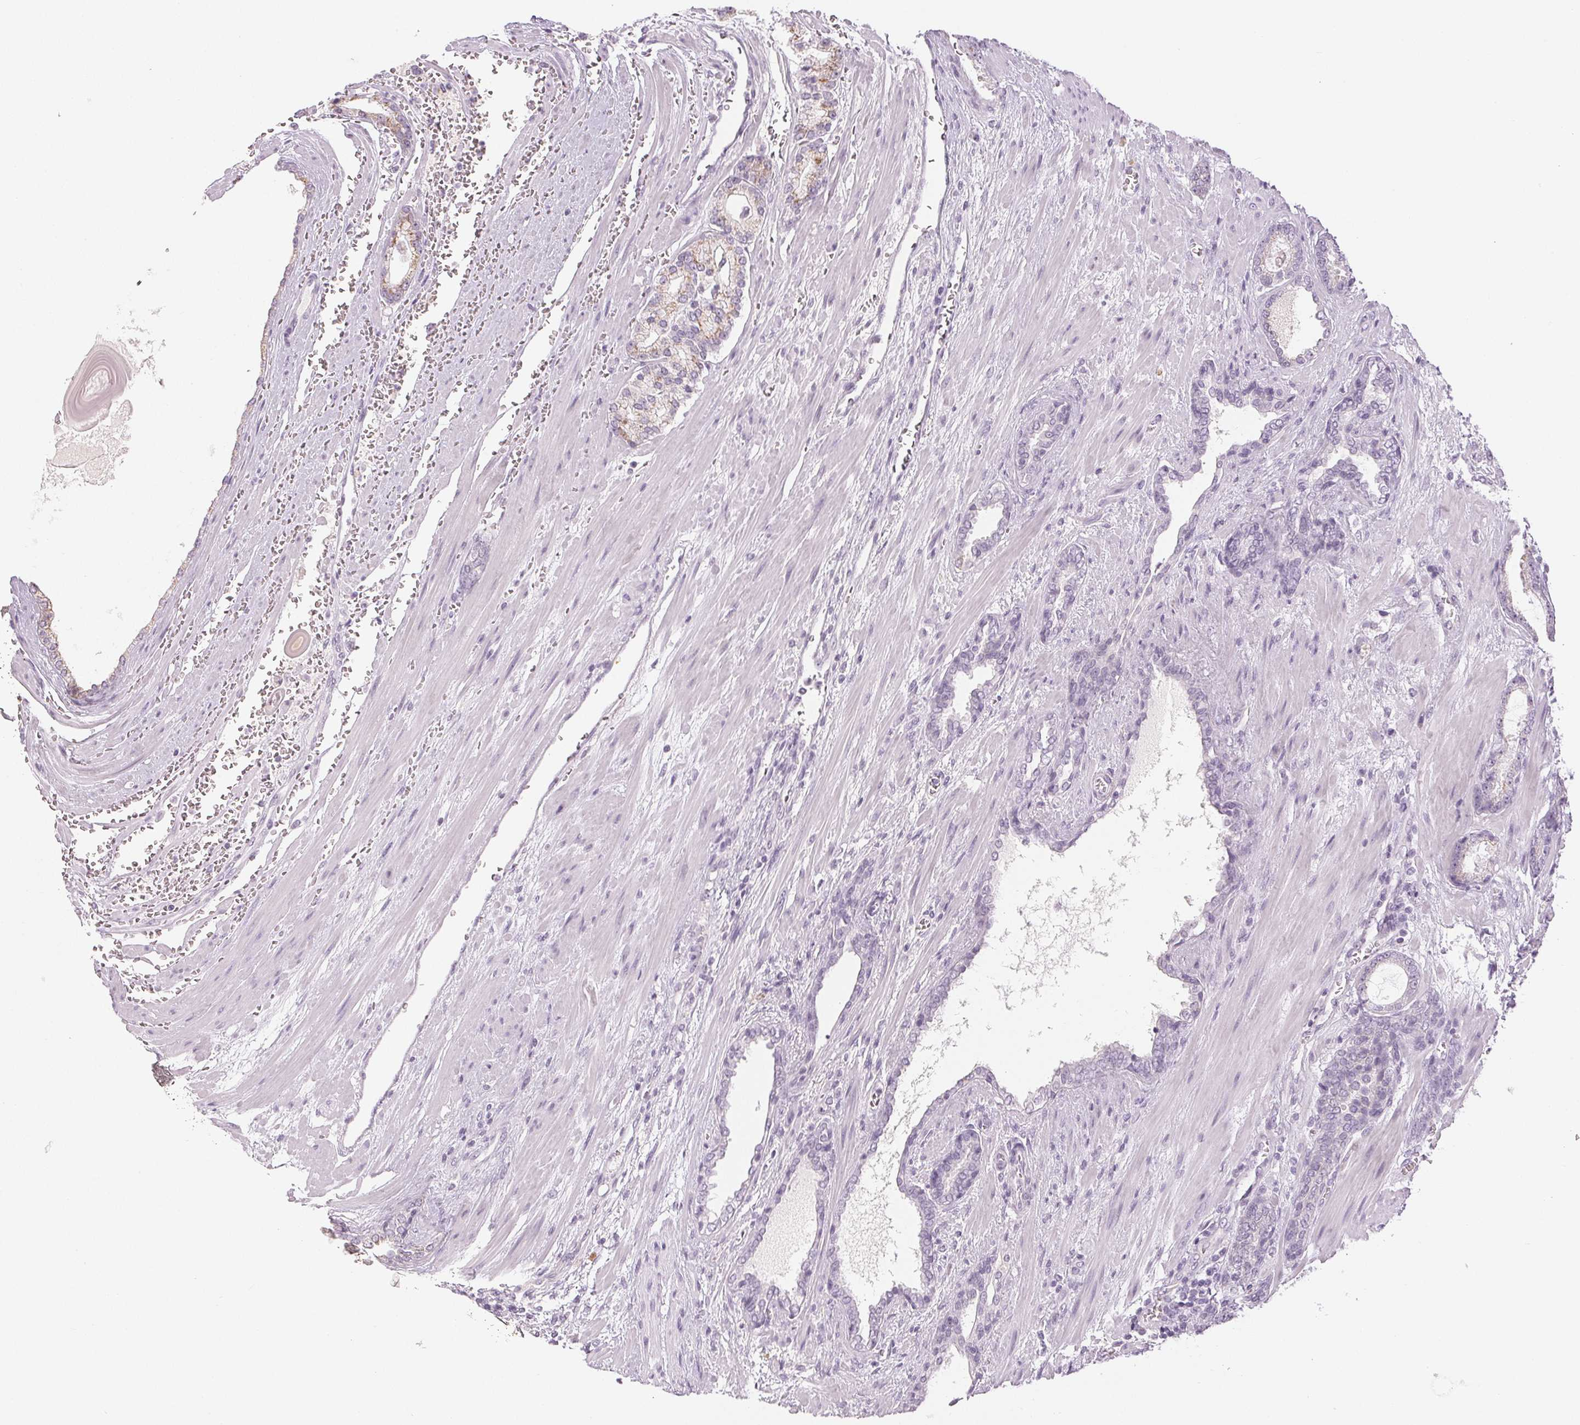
{"staining": {"intensity": "weak", "quantity": ">75%", "location": "cytoplasmic/membranous"}, "tissue": "prostate cancer", "cell_type": "Tumor cells", "image_type": "cancer", "snomed": [{"axis": "morphology", "description": "Adenocarcinoma, High grade"}, {"axis": "topography", "description": "Prostate"}], "caption": "Prostate cancer (high-grade adenocarcinoma) stained for a protein (brown) shows weak cytoplasmic/membranous positive expression in about >75% of tumor cells.", "gene": "EHHADH", "patient": {"sex": "male", "age": 64}}